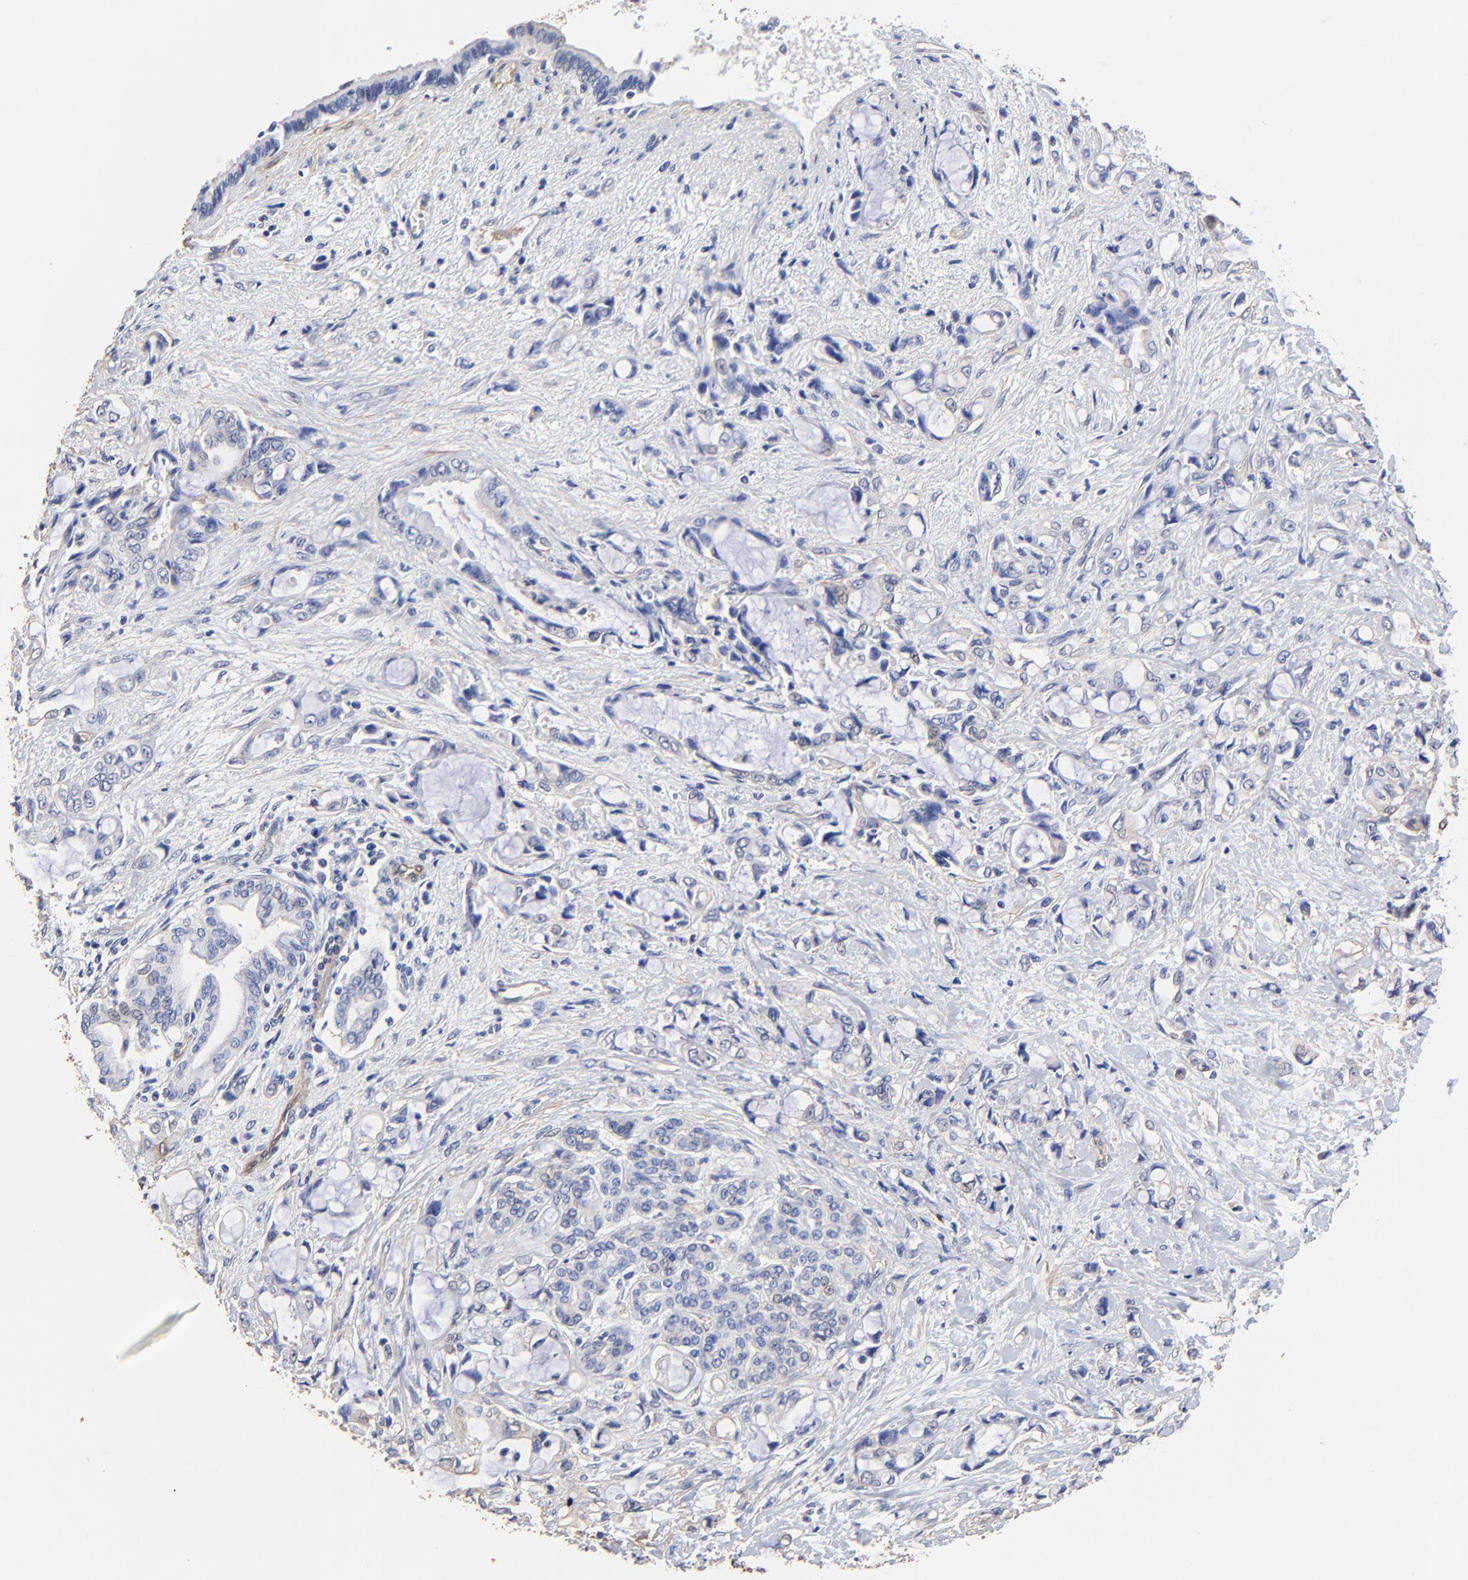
{"staining": {"intensity": "negative", "quantity": "none", "location": "none"}, "tissue": "pancreatic cancer", "cell_type": "Tumor cells", "image_type": "cancer", "snomed": [{"axis": "morphology", "description": "Adenocarcinoma, NOS"}, {"axis": "topography", "description": "Pancreas"}], "caption": "High magnification brightfield microscopy of pancreatic cancer (adenocarcinoma) stained with DAB (brown) and counterstained with hematoxylin (blue): tumor cells show no significant positivity.", "gene": "TAGLN2", "patient": {"sex": "female", "age": 70}}